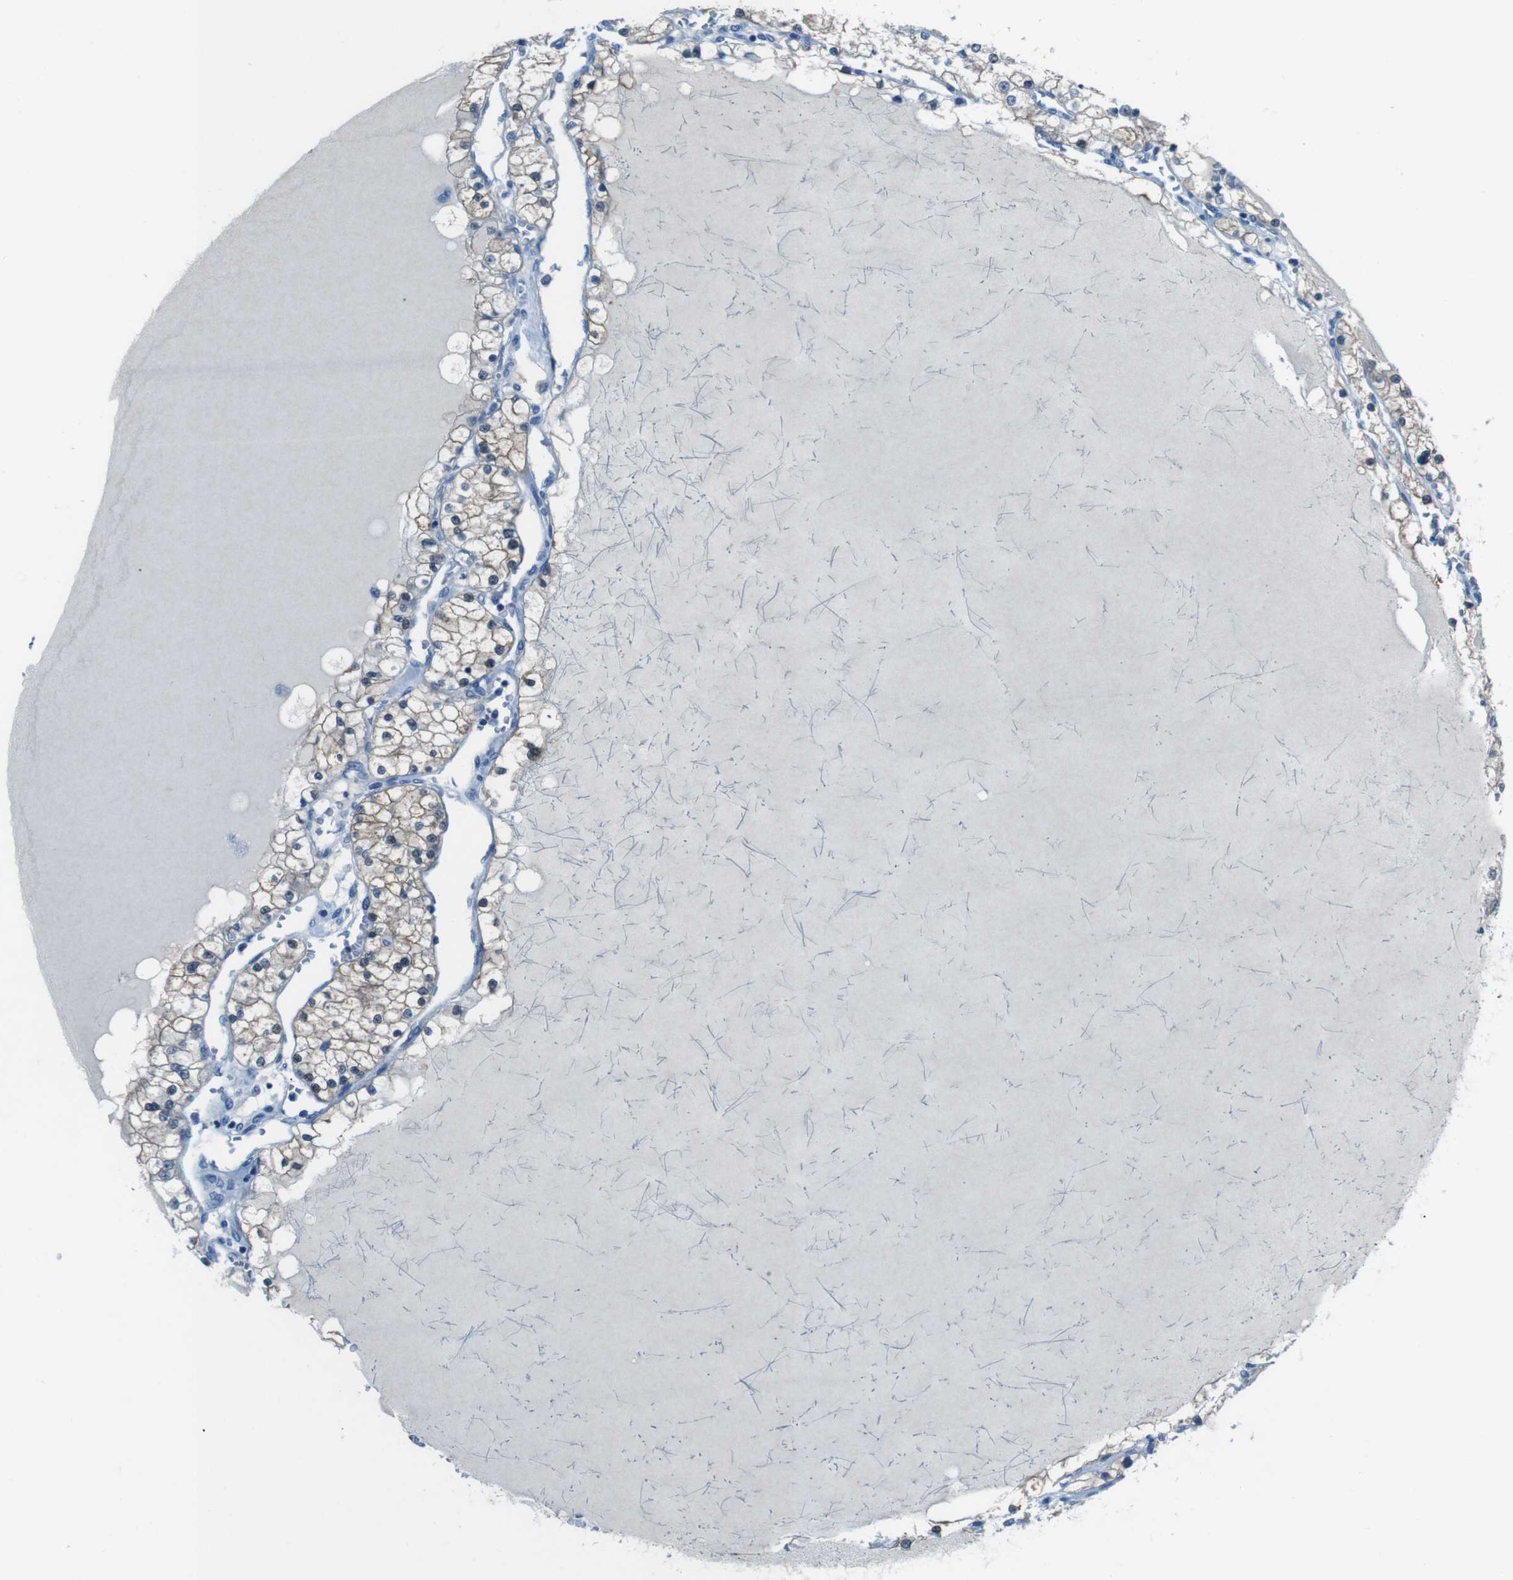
{"staining": {"intensity": "moderate", "quantity": ">75%", "location": "cytoplasmic/membranous"}, "tissue": "renal cancer", "cell_type": "Tumor cells", "image_type": "cancer", "snomed": [{"axis": "morphology", "description": "Adenocarcinoma, NOS"}, {"axis": "topography", "description": "Kidney"}], "caption": "Moderate cytoplasmic/membranous protein expression is appreciated in approximately >75% of tumor cells in adenocarcinoma (renal). (brown staining indicates protein expression, while blue staining denotes nuclei).", "gene": "NANOS2", "patient": {"sex": "male", "age": 68}}